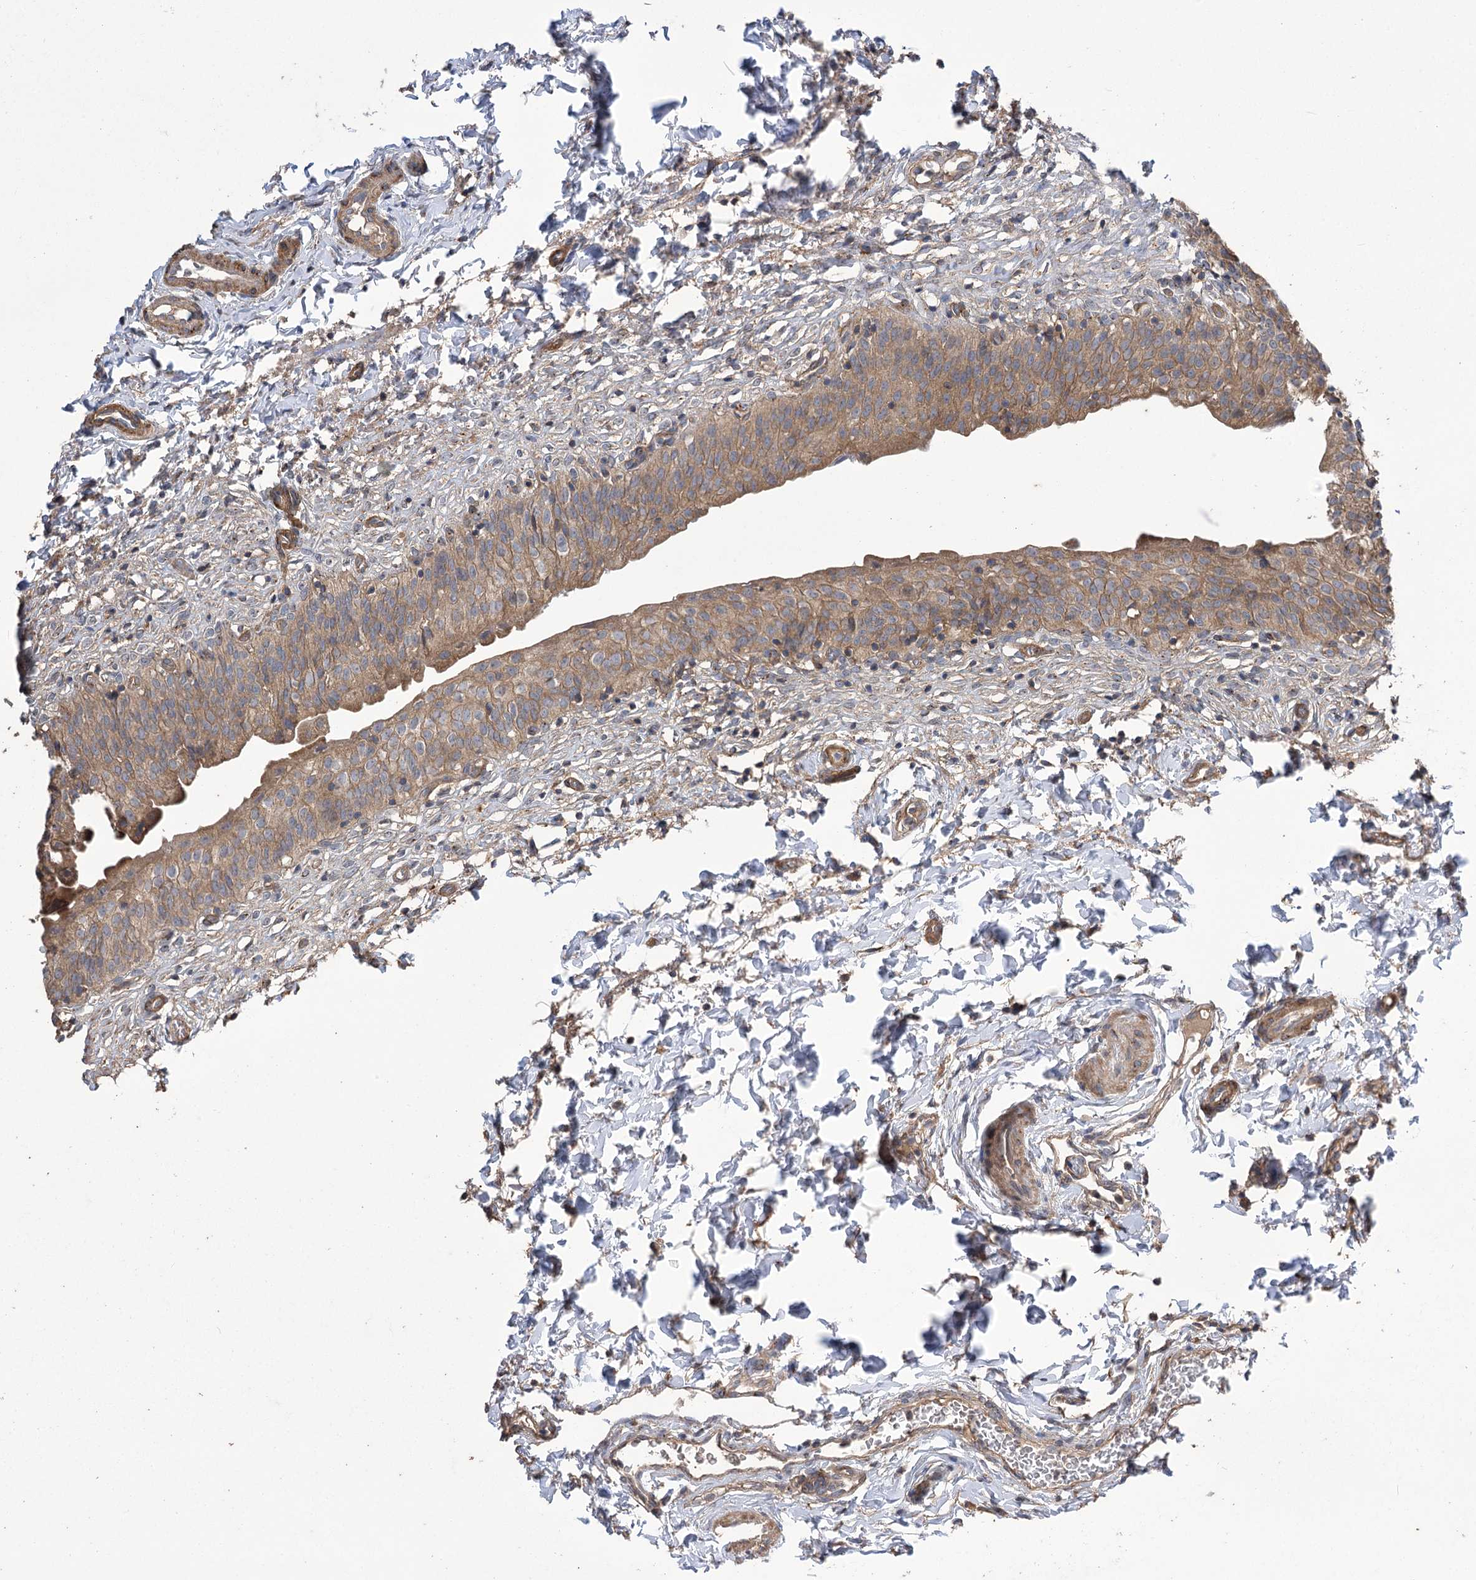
{"staining": {"intensity": "moderate", "quantity": ">75%", "location": "cytoplasmic/membranous"}, "tissue": "urinary bladder", "cell_type": "Urothelial cells", "image_type": "normal", "snomed": [{"axis": "morphology", "description": "Normal tissue, NOS"}, {"axis": "topography", "description": "Urinary bladder"}], "caption": "Immunohistochemistry (IHC) photomicrograph of normal human urinary bladder stained for a protein (brown), which demonstrates medium levels of moderate cytoplasmic/membranous positivity in about >75% of urothelial cells.", "gene": "PRSS53", "patient": {"sex": "male", "age": 55}}